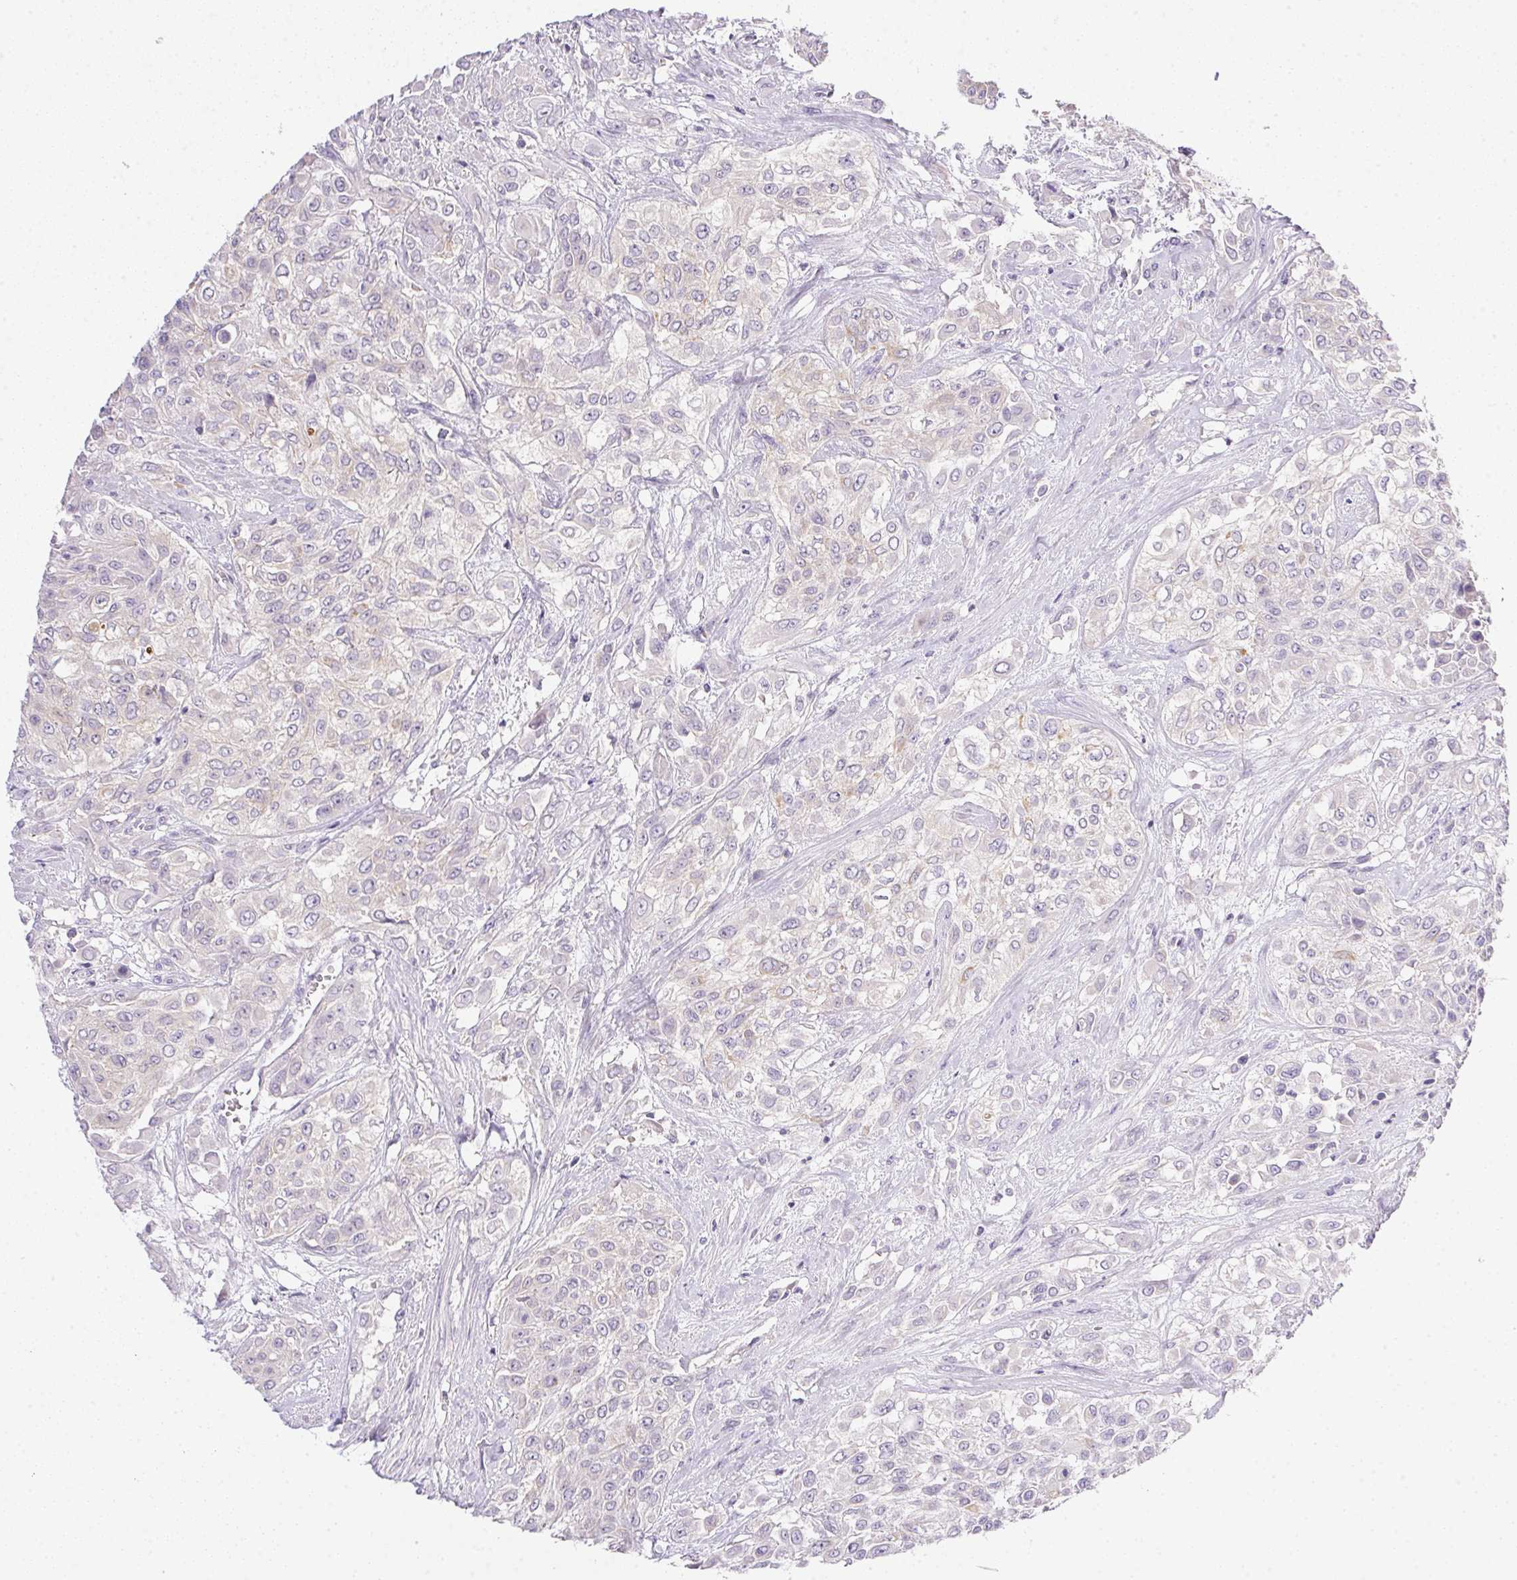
{"staining": {"intensity": "negative", "quantity": "none", "location": "none"}, "tissue": "urothelial cancer", "cell_type": "Tumor cells", "image_type": "cancer", "snomed": [{"axis": "morphology", "description": "Urothelial carcinoma, High grade"}, {"axis": "topography", "description": "Urinary bladder"}], "caption": "Urothelial cancer was stained to show a protein in brown. There is no significant staining in tumor cells. (IHC, brightfield microscopy, high magnification).", "gene": "SLC17A7", "patient": {"sex": "male", "age": 57}}